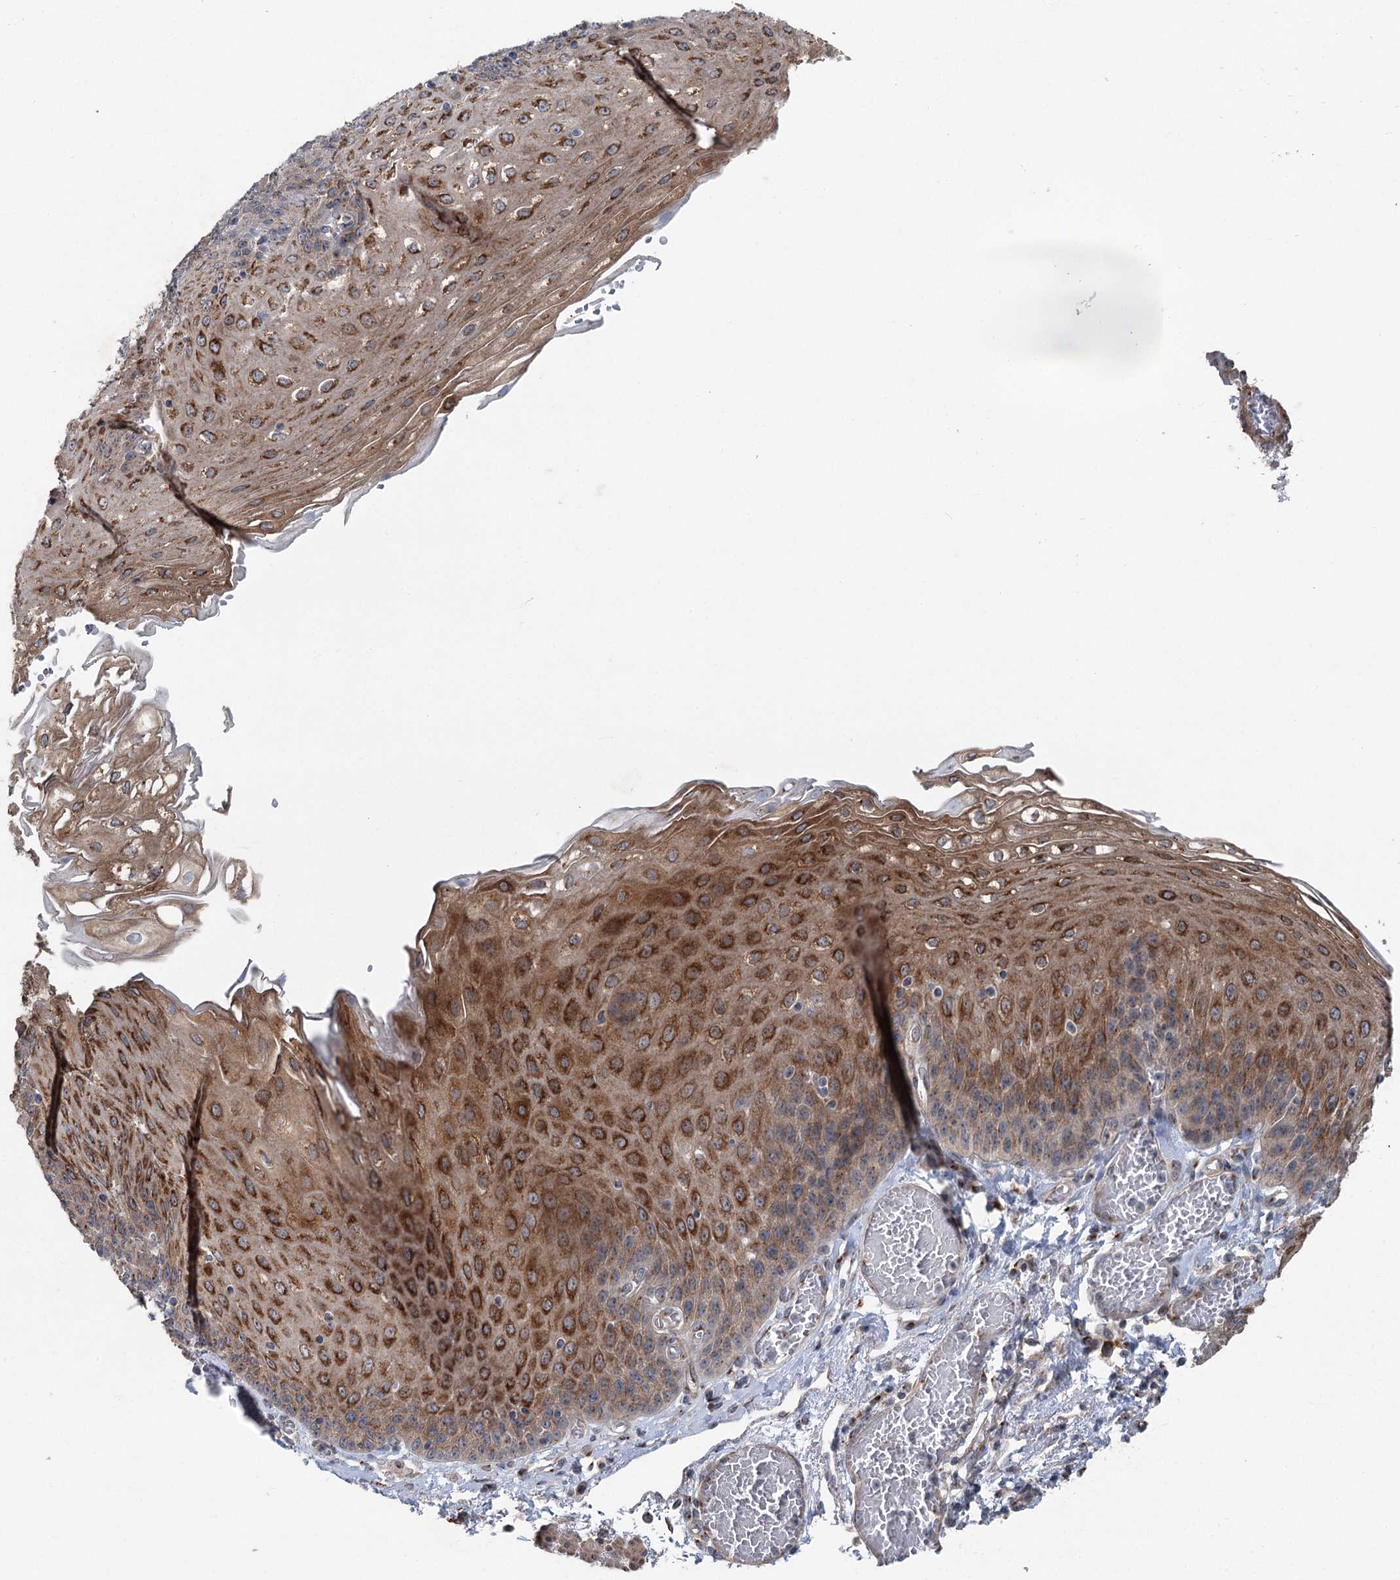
{"staining": {"intensity": "strong", "quantity": ">75%", "location": "cytoplasmic/membranous"}, "tissue": "esophagus", "cell_type": "Squamous epithelial cells", "image_type": "normal", "snomed": [{"axis": "morphology", "description": "Normal tissue, NOS"}, {"axis": "topography", "description": "Esophagus"}], "caption": "High-magnification brightfield microscopy of benign esophagus stained with DAB (3,3'-diaminobenzidine) (brown) and counterstained with hematoxylin (blue). squamous epithelial cells exhibit strong cytoplasmic/membranous expression is appreciated in approximately>75% of cells.", "gene": "ITIH5", "patient": {"sex": "male", "age": 81}}